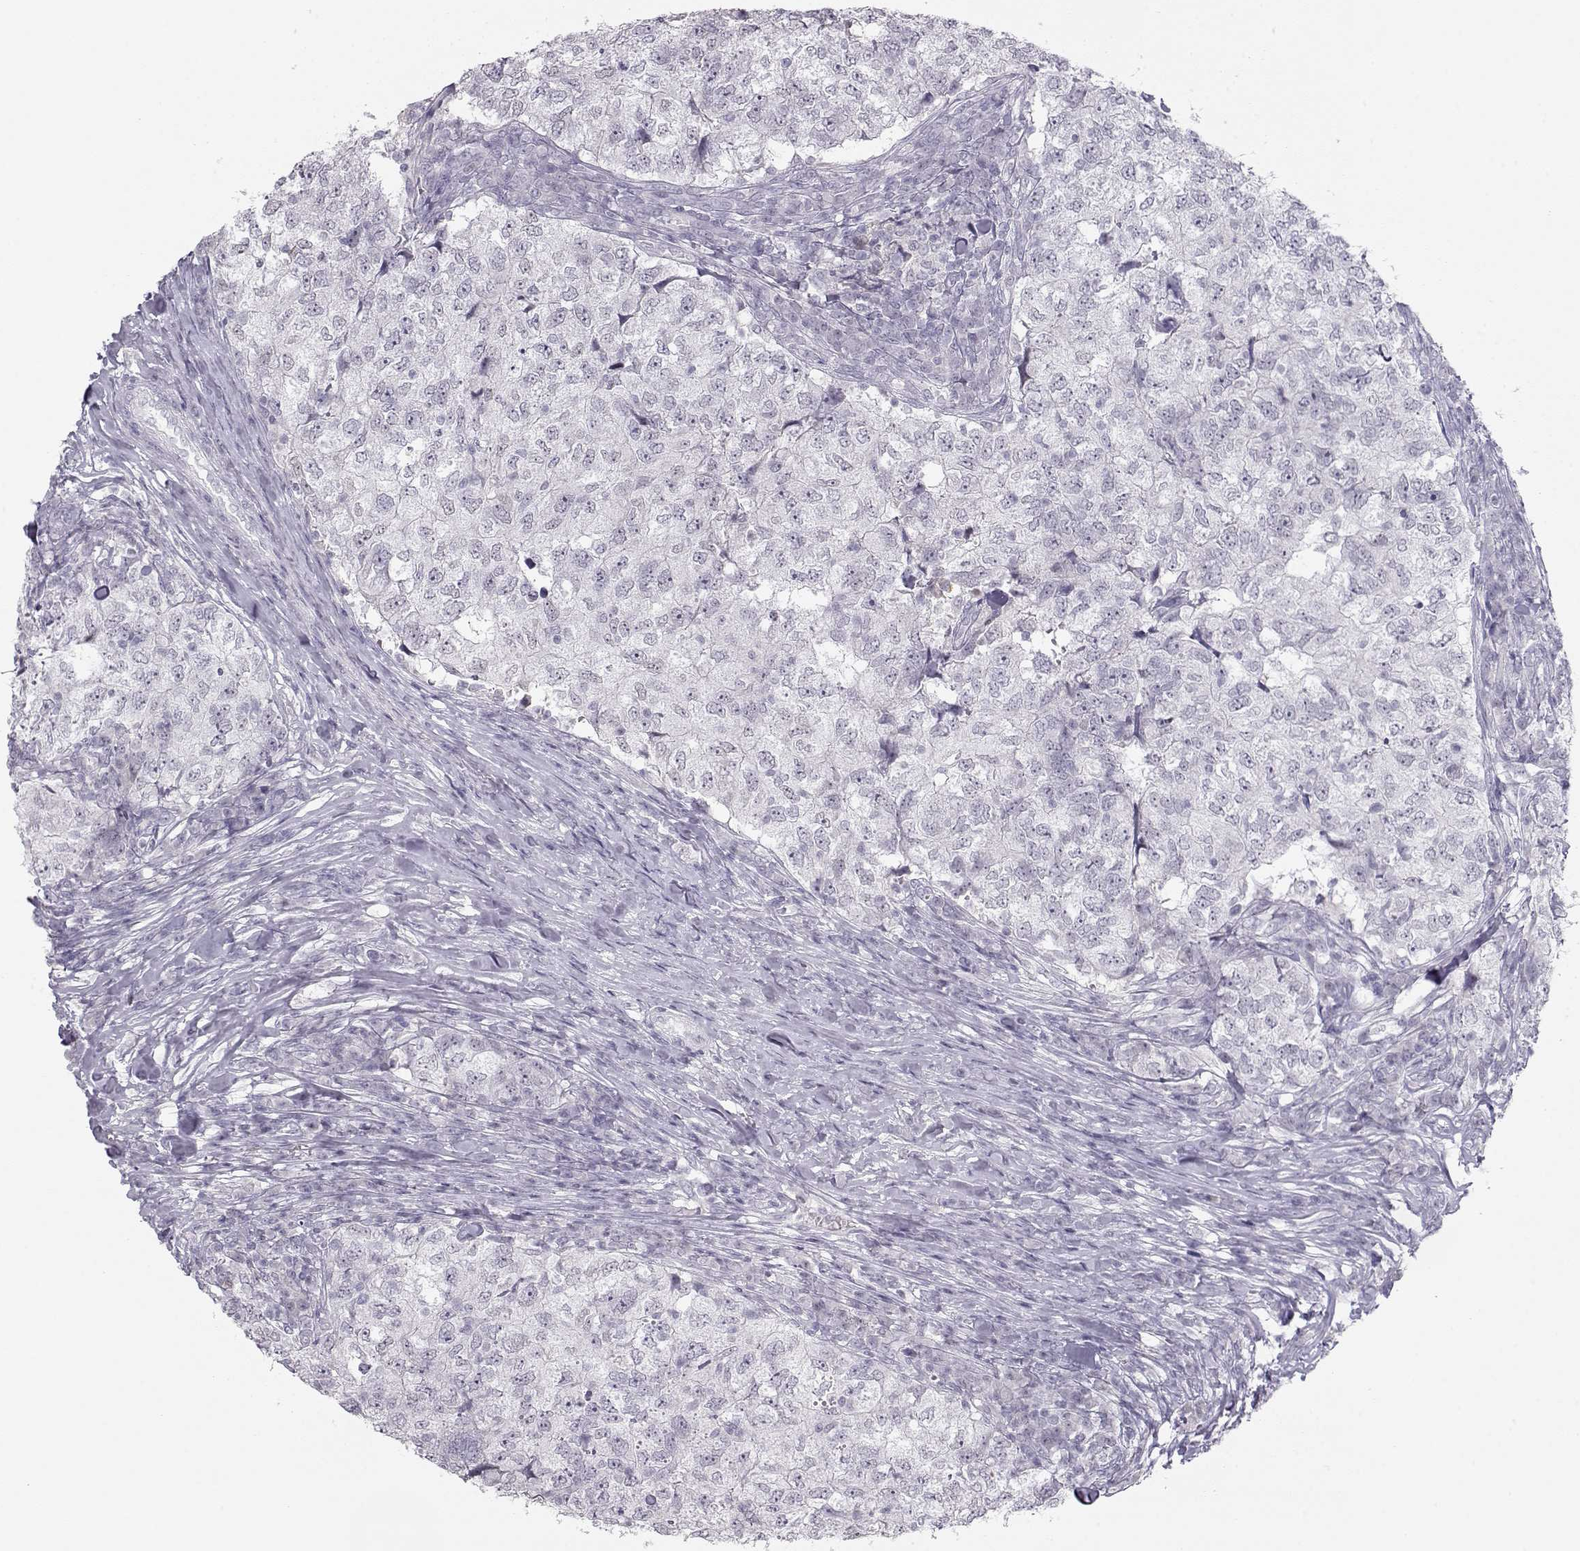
{"staining": {"intensity": "negative", "quantity": "none", "location": "none"}, "tissue": "breast cancer", "cell_type": "Tumor cells", "image_type": "cancer", "snomed": [{"axis": "morphology", "description": "Duct carcinoma"}, {"axis": "topography", "description": "Breast"}], "caption": "This is an immunohistochemistry (IHC) micrograph of breast cancer. There is no staining in tumor cells.", "gene": "IMPG1", "patient": {"sex": "female", "age": 30}}